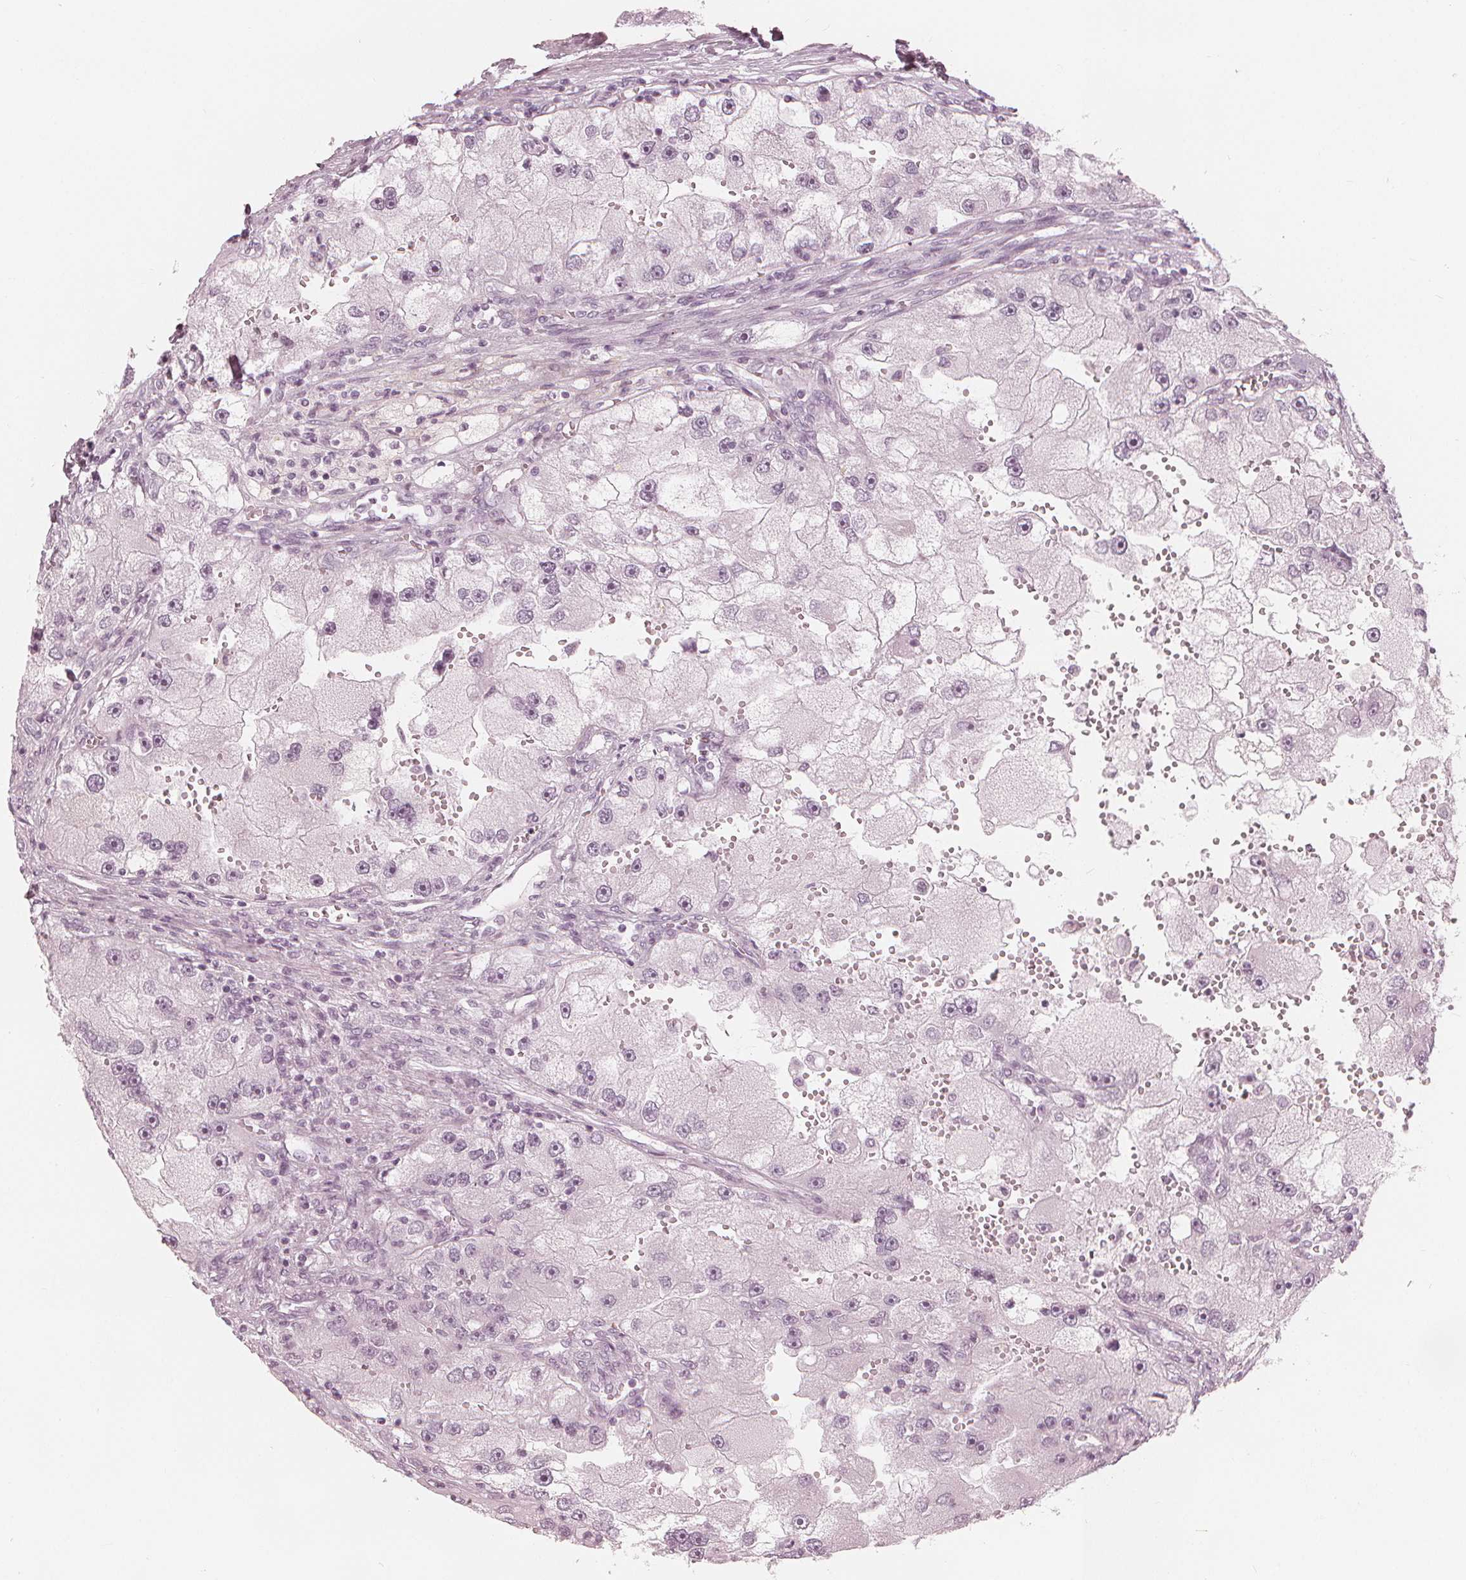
{"staining": {"intensity": "negative", "quantity": "none", "location": "none"}, "tissue": "renal cancer", "cell_type": "Tumor cells", "image_type": "cancer", "snomed": [{"axis": "morphology", "description": "Adenocarcinoma, NOS"}, {"axis": "topography", "description": "Kidney"}], "caption": "There is no significant expression in tumor cells of renal cancer (adenocarcinoma).", "gene": "PAEP", "patient": {"sex": "male", "age": 63}}